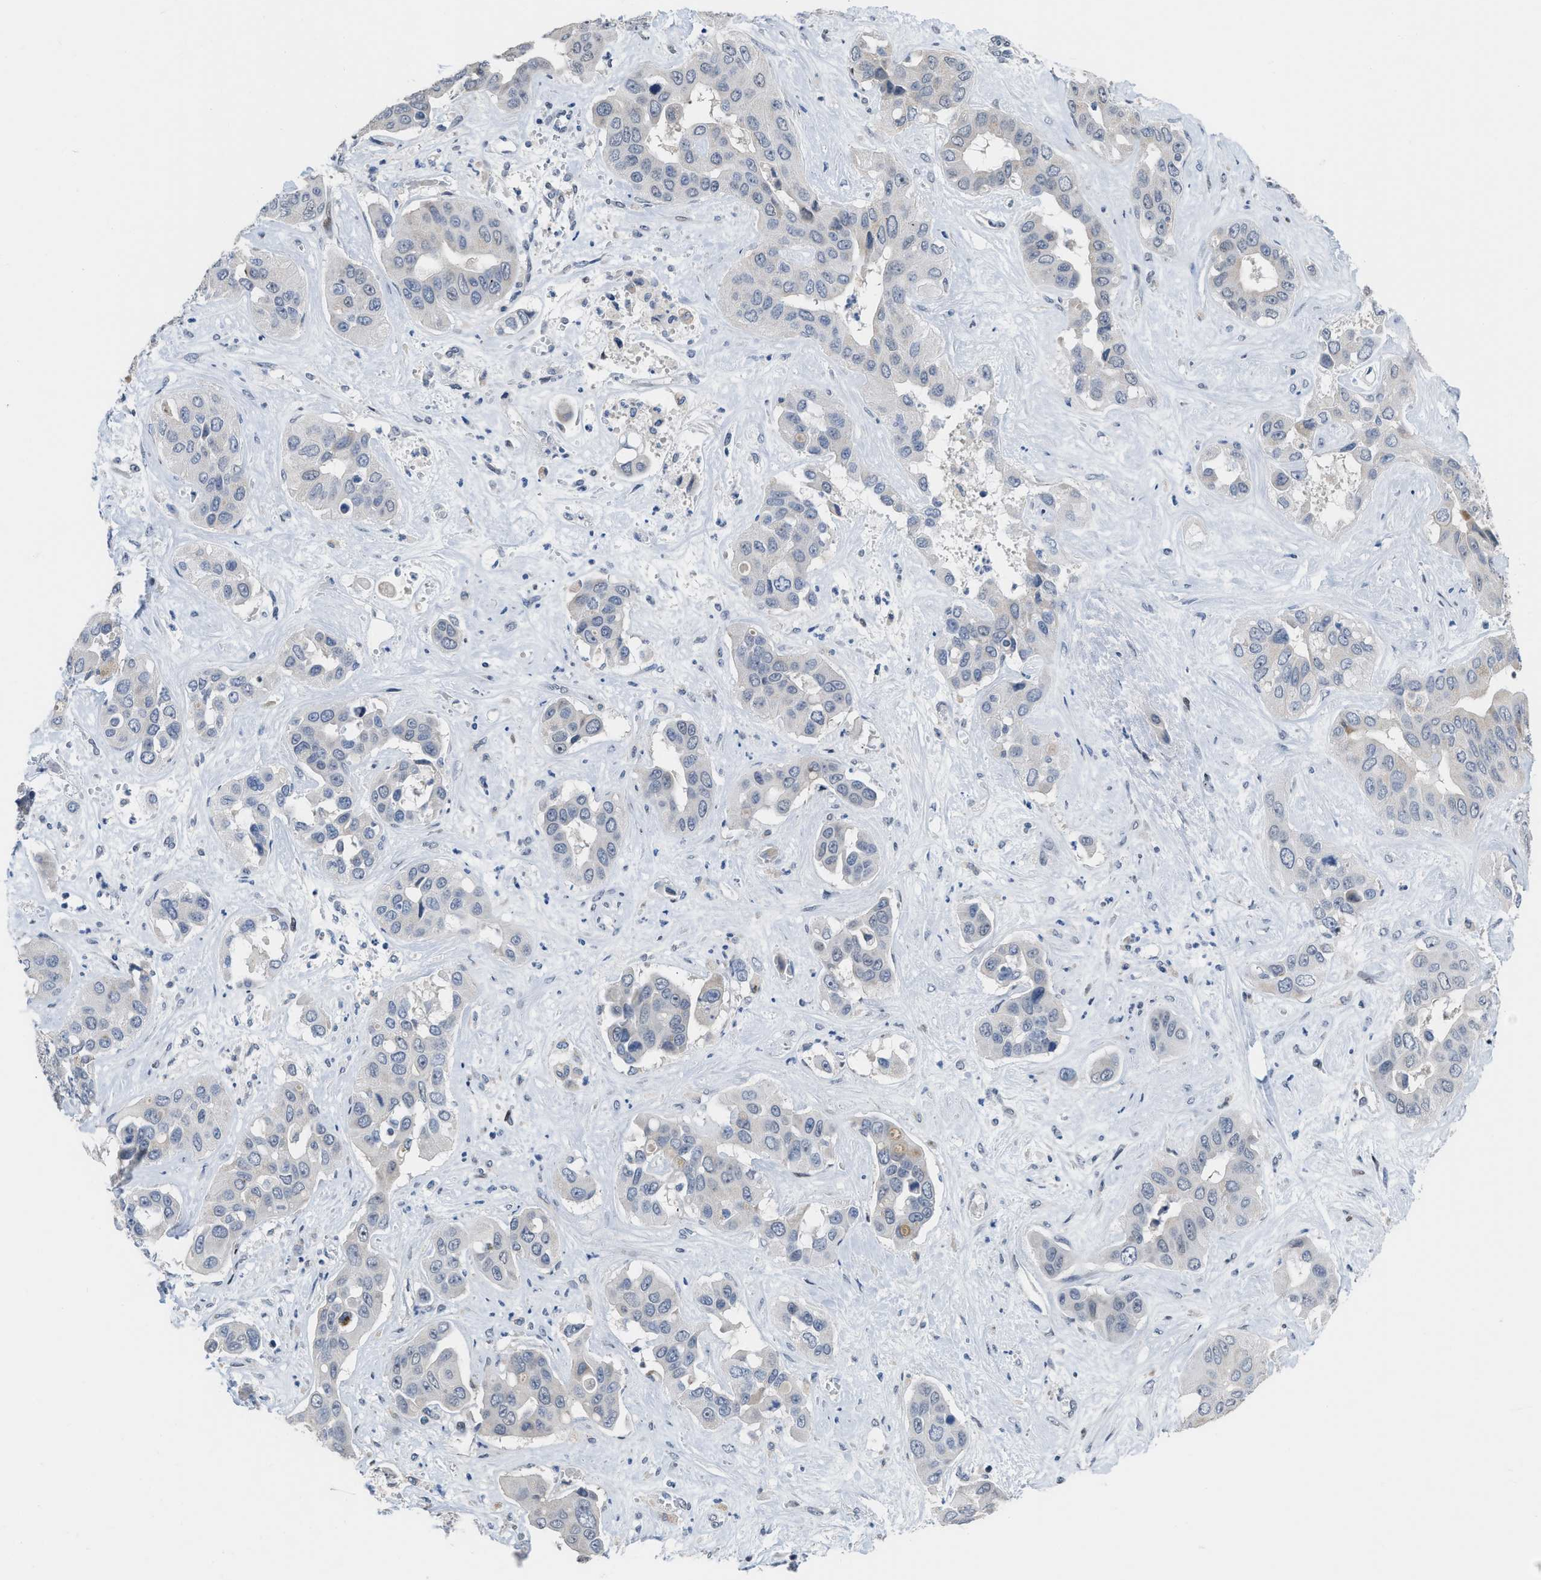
{"staining": {"intensity": "negative", "quantity": "none", "location": "none"}, "tissue": "liver cancer", "cell_type": "Tumor cells", "image_type": "cancer", "snomed": [{"axis": "morphology", "description": "Cholangiocarcinoma"}, {"axis": "topography", "description": "Liver"}], "caption": "This is a image of IHC staining of liver cancer, which shows no expression in tumor cells. (DAB immunohistochemistry (IHC) visualized using brightfield microscopy, high magnification).", "gene": "SETDB1", "patient": {"sex": "female", "age": 52}}